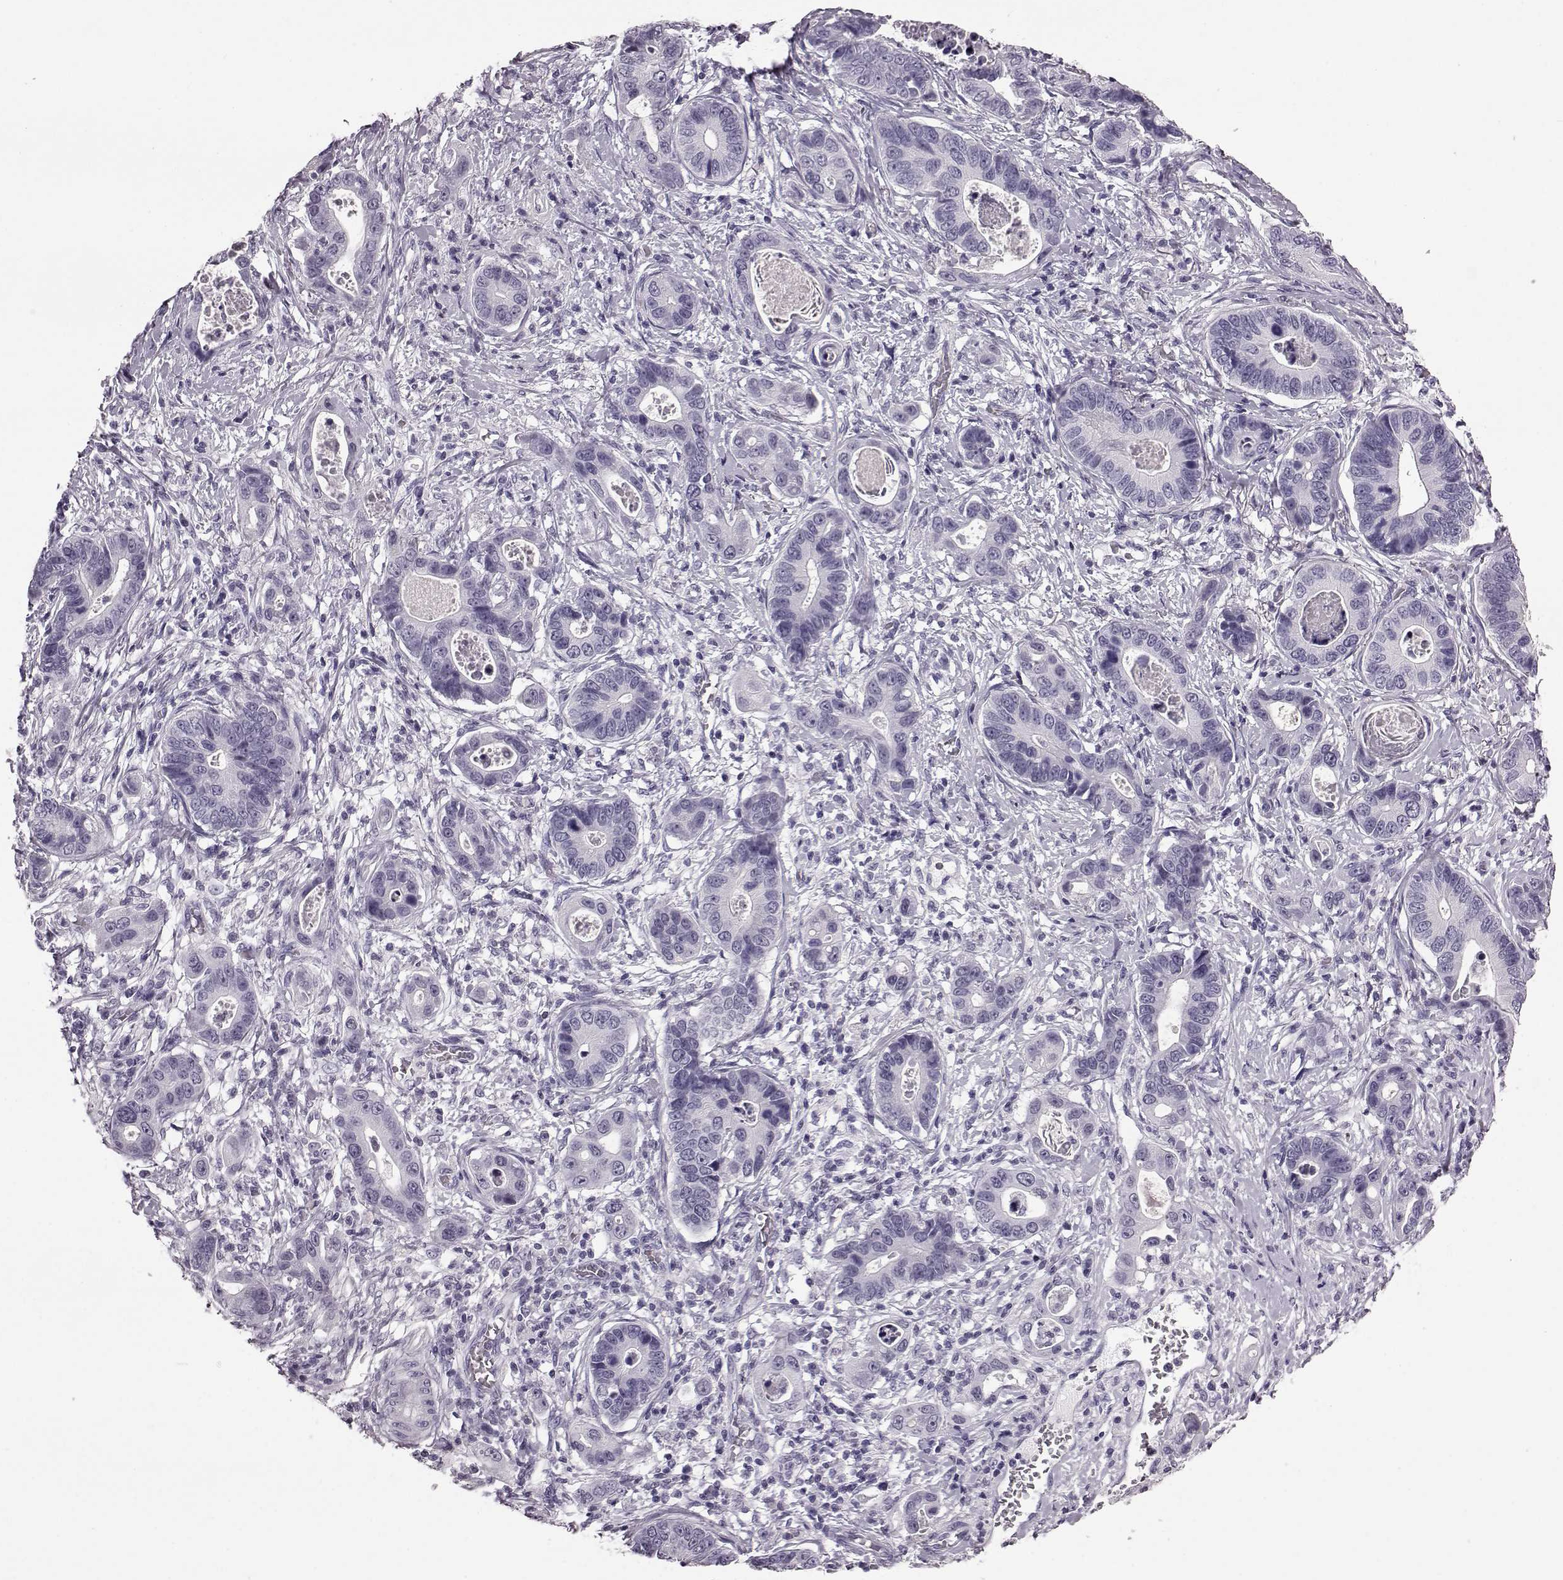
{"staining": {"intensity": "negative", "quantity": "none", "location": "none"}, "tissue": "stomach cancer", "cell_type": "Tumor cells", "image_type": "cancer", "snomed": [{"axis": "morphology", "description": "Adenocarcinoma, NOS"}, {"axis": "topography", "description": "Stomach"}], "caption": "Protein analysis of stomach cancer reveals no significant positivity in tumor cells. The staining is performed using DAB brown chromogen with nuclei counter-stained in using hematoxylin.", "gene": "AIPL1", "patient": {"sex": "male", "age": 84}}